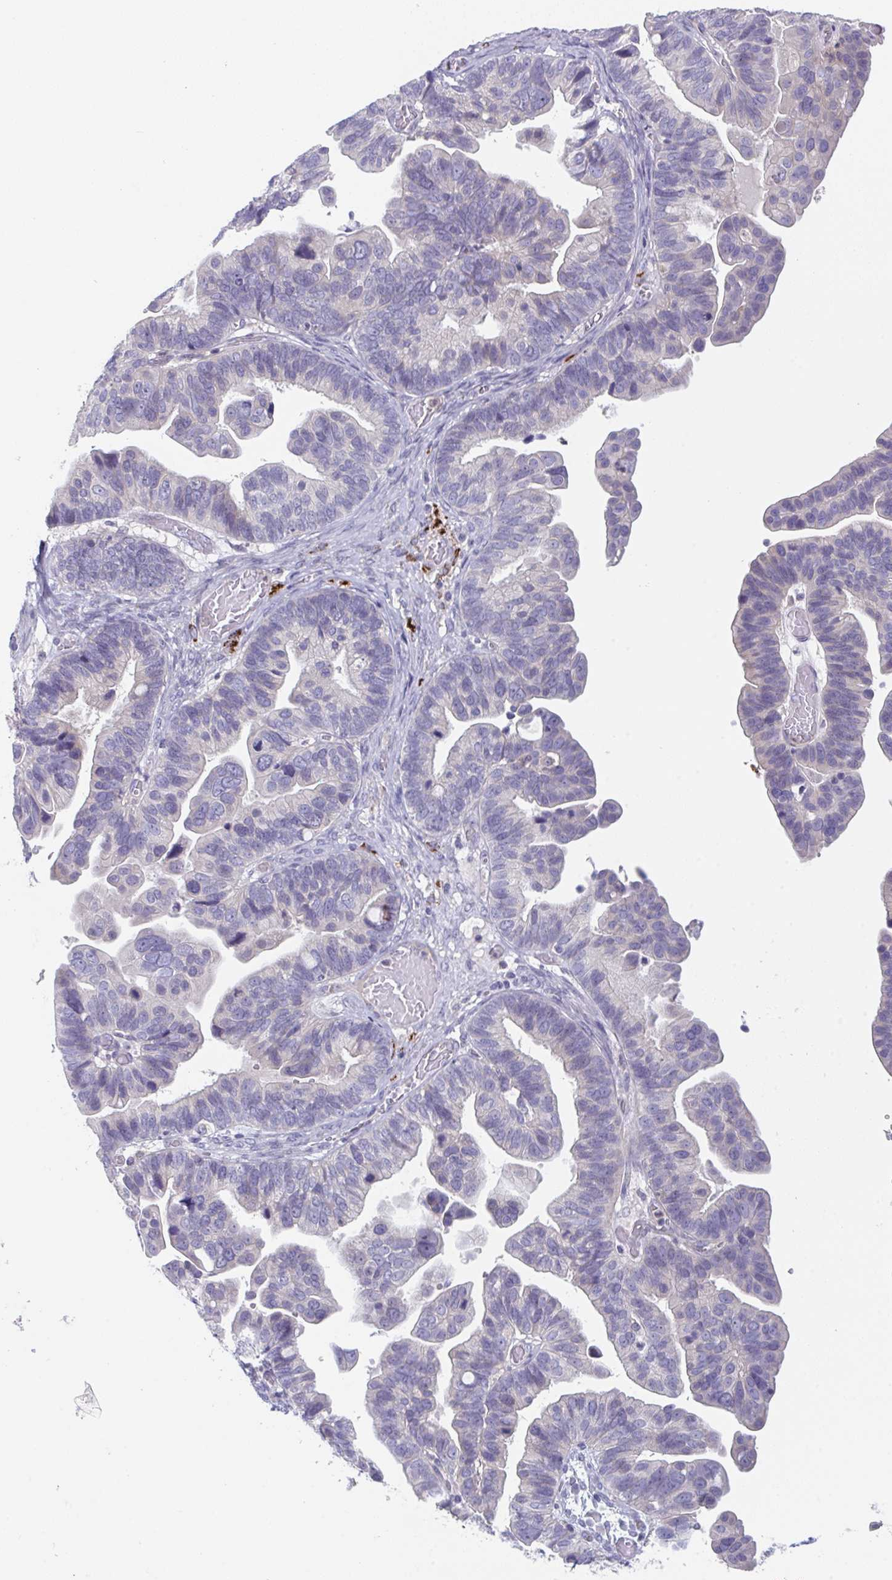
{"staining": {"intensity": "negative", "quantity": "none", "location": "none"}, "tissue": "ovarian cancer", "cell_type": "Tumor cells", "image_type": "cancer", "snomed": [{"axis": "morphology", "description": "Cystadenocarcinoma, serous, NOS"}, {"axis": "topography", "description": "Ovary"}], "caption": "Tumor cells show no significant staining in serous cystadenocarcinoma (ovarian).", "gene": "PTPRD", "patient": {"sex": "female", "age": 56}}